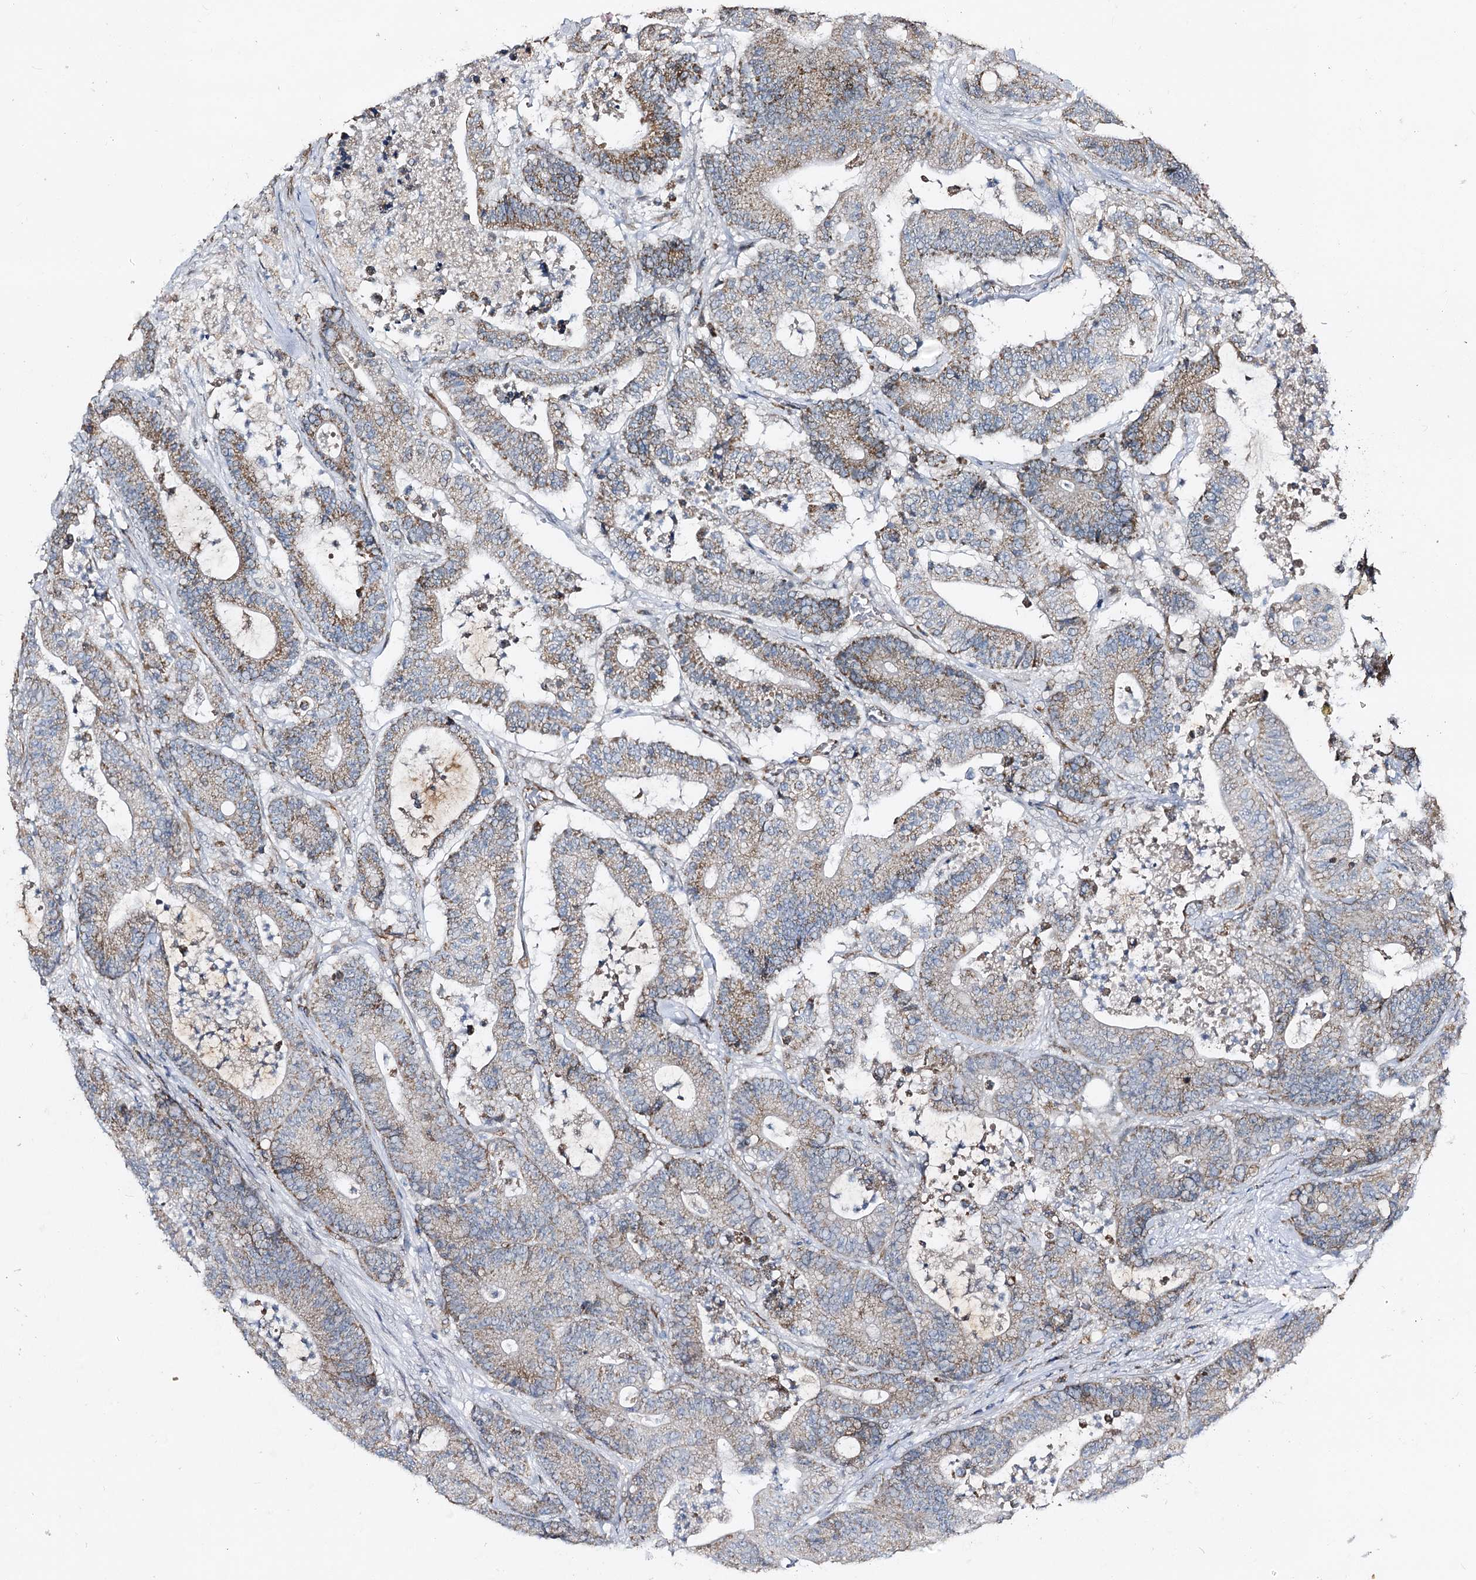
{"staining": {"intensity": "moderate", "quantity": "25%-75%", "location": "cytoplasmic/membranous"}, "tissue": "colorectal cancer", "cell_type": "Tumor cells", "image_type": "cancer", "snomed": [{"axis": "morphology", "description": "Adenocarcinoma, NOS"}, {"axis": "topography", "description": "Colon"}], "caption": "DAB immunohistochemical staining of colorectal cancer shows moderate cytoplasmic/membranous protein positivity in about 25%-75% of tumor cells.", "gene": "CBR4", "patient": {"sex": "female", "age": 84}}